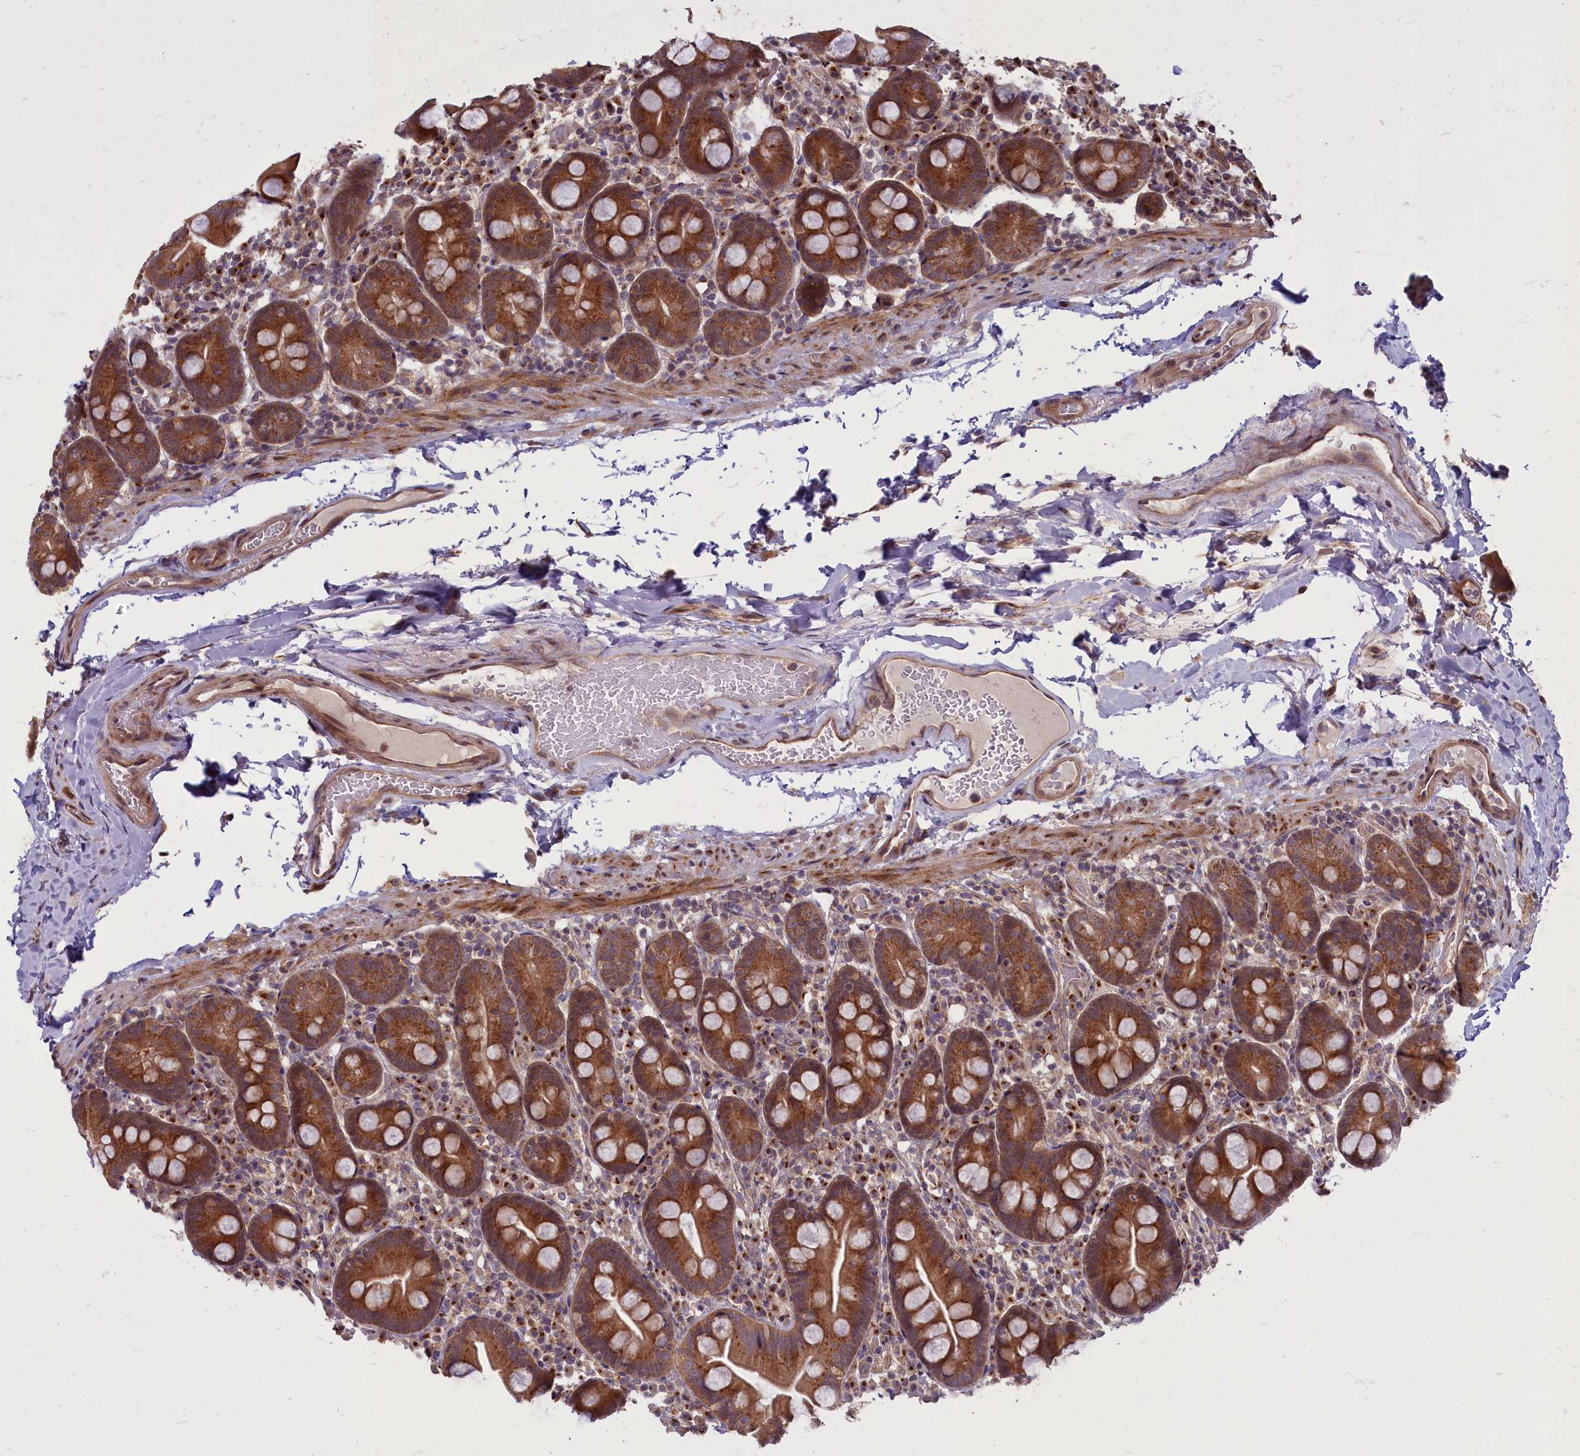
{"staining": {"intensity": "strong", "quantity": ">75%", "location": "cytoplasmic/membranous"}, "tissue": "small intestine", "cell_type": "Glandular cells", "image_type": "normal", "snomed": [{"axis": "morphology", "description": "Normal tissue, NOS"}, {"axis": "topography", "description": "Small intestine"}], "caption": "Immunohistochemical staining of unremarkable human small intestine demonstrates >75% levels of strong cytoplasmic/membranous protein positivity in approximately >75% of glandular cells. (IHC, brightfield microscopy, high magnification).", "gene": "ENSG00000274944", "patient": {"sex": "female", "age": 68}}